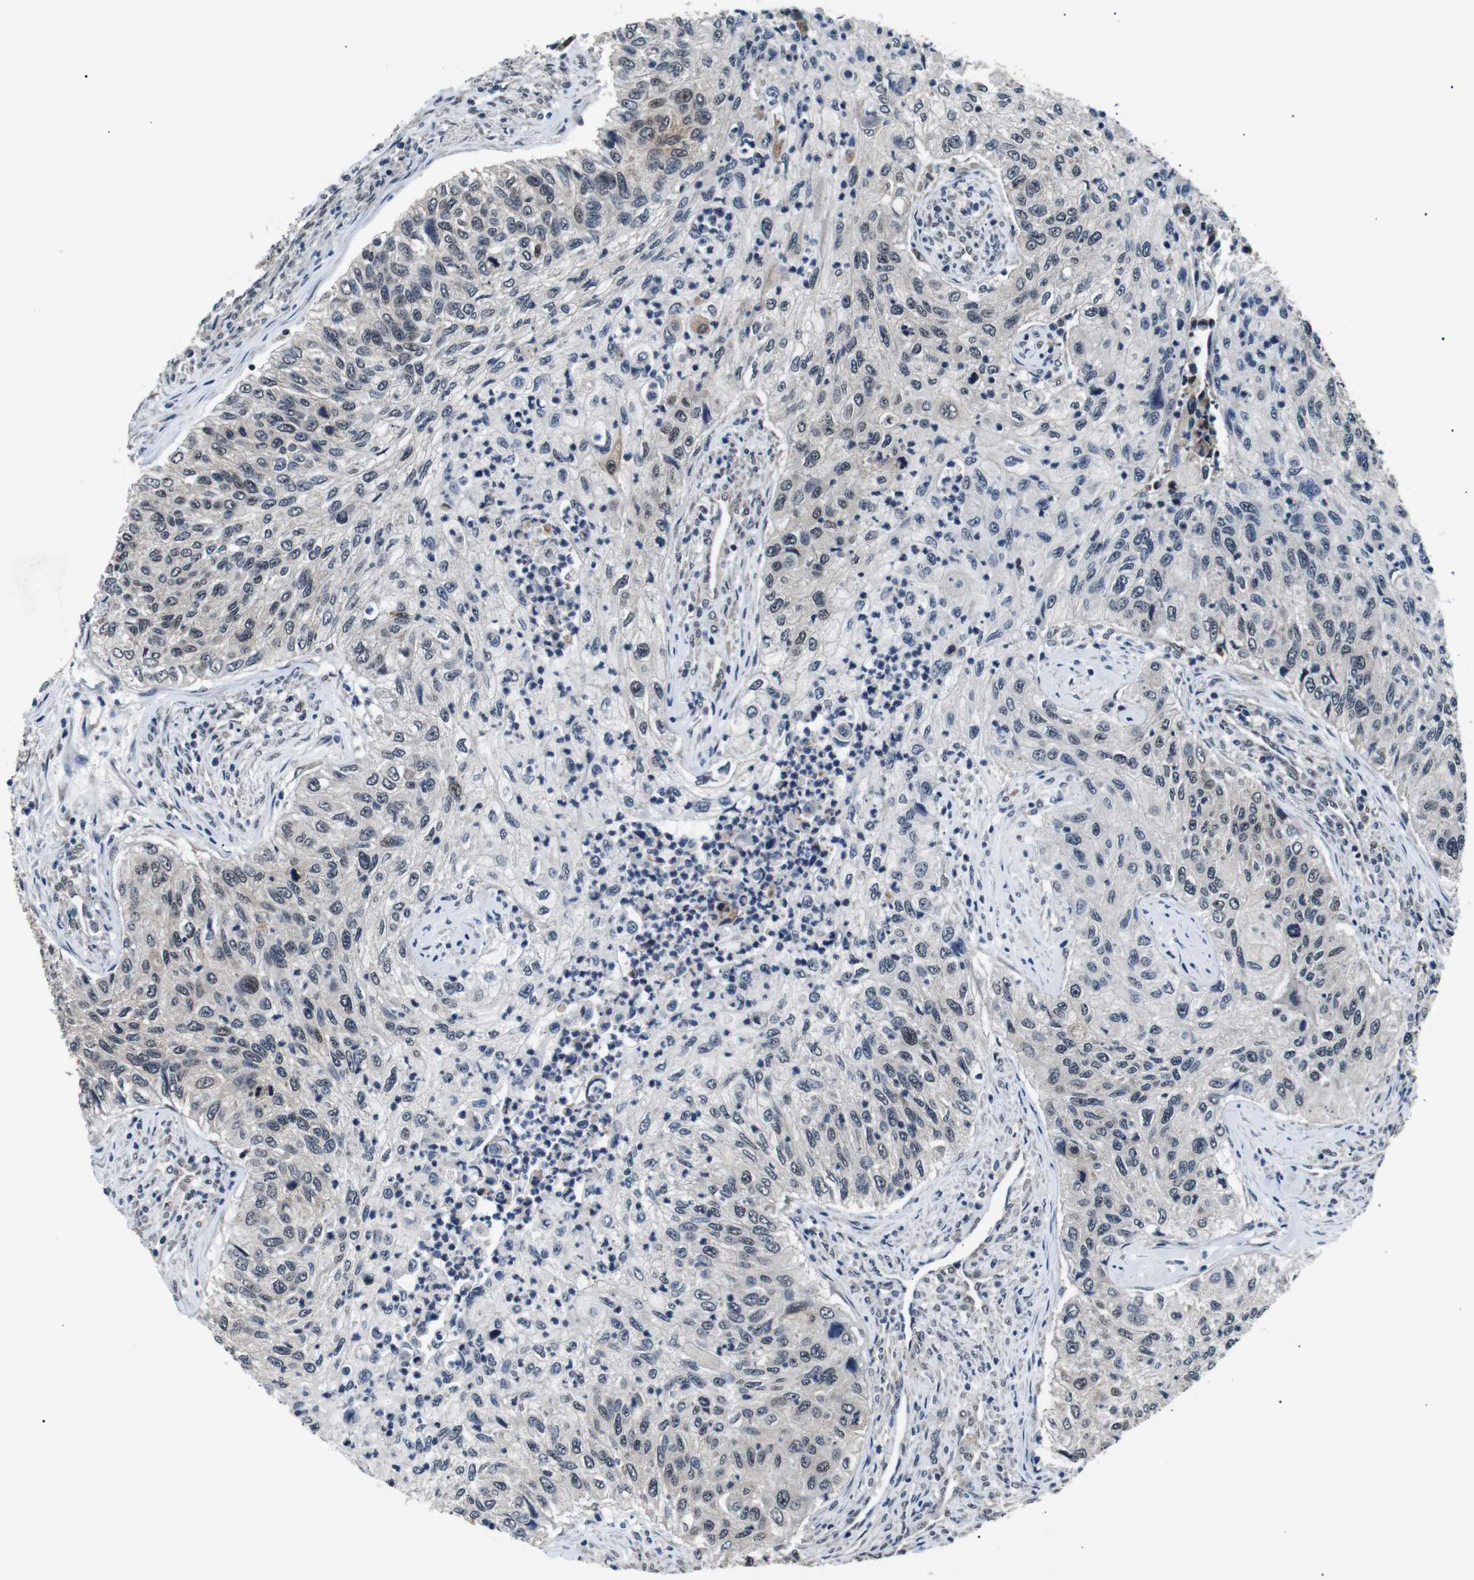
{"staining": {"intensity": "weak", "quantity": "<25%", "location": "nuclear"}, "tissue": "urothelial cancer", "cell_type": "Tumor cells", "image_type": "cancer", "snomed": [{"axis": "morphology", "description": "Urothelial carcinoma, High grade"}, {"axis": "topography", "description": "Urinary bladder"}], "caption": "Immunohistochemical staining of human urothelial cancer reveals no significant positivity in tumor cells.", "gene": "SKP1", "patient": {"sex": "female", "age": 60}}